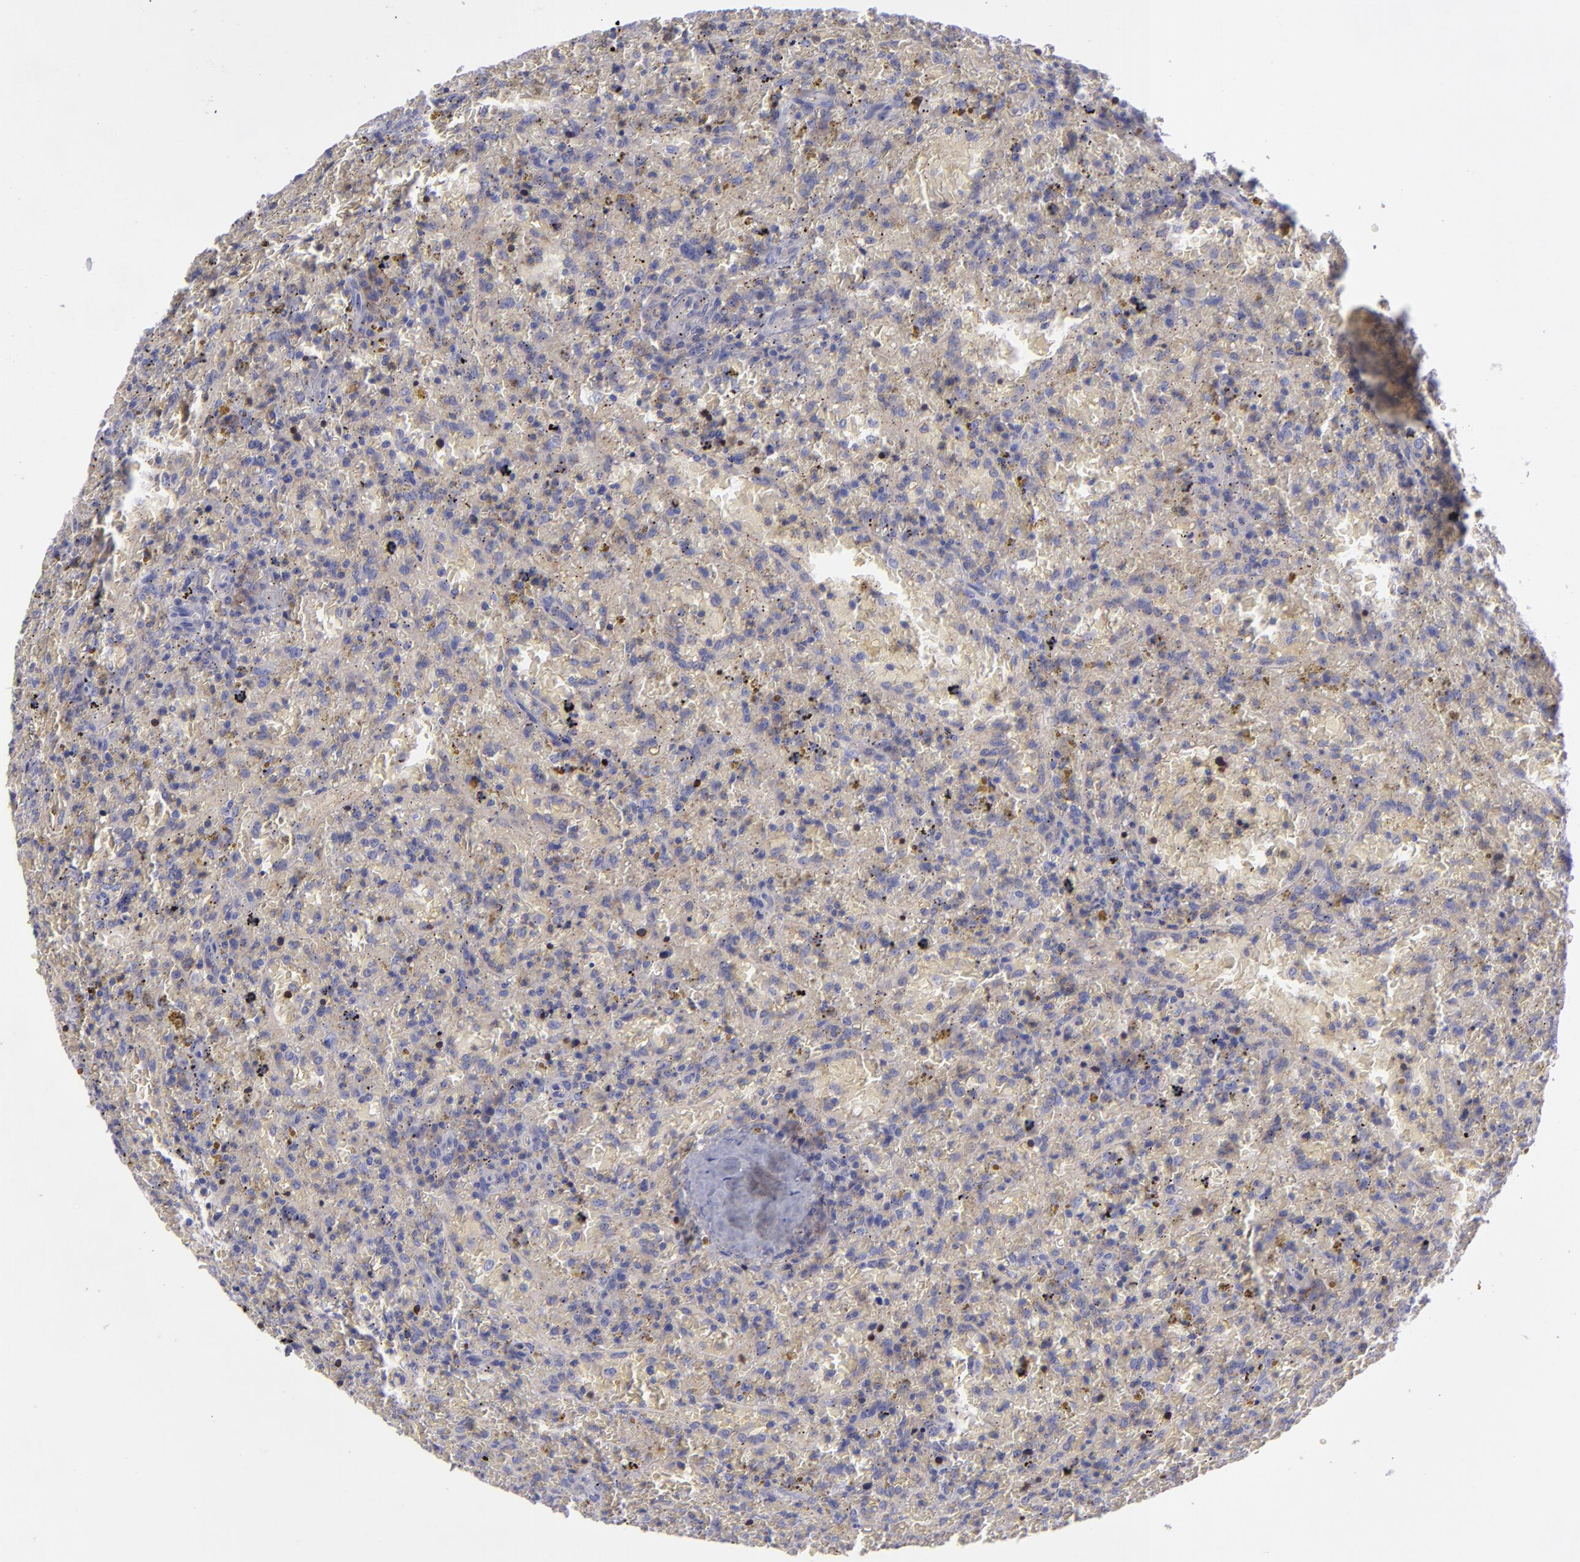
{"staining": {"intensity": "negative", "quantity": "none", "location": "none"}, "tissue": "lymphoma", "cell_type": "Tumor cells", "image_type": "cancer", "snomed": [{"axis": "morphology", "description": "Malignant lymphoma, non-Hodgkin's type, High grade"}, {"axis": "topography", "description": "Spleen"}, {"axis": "topography", "description": "Lymph node"}], "caption": "Immunohistochemistry (IHC) of human malignant lymphoma, non-Hodgkin's type (high-grade) demonstrates no staining in tumor cells. (Immunohistochemistry, brightfield microscopy, high magnification).", "gene": "BSG", "patient": {"sex": "female", "age": 70}}